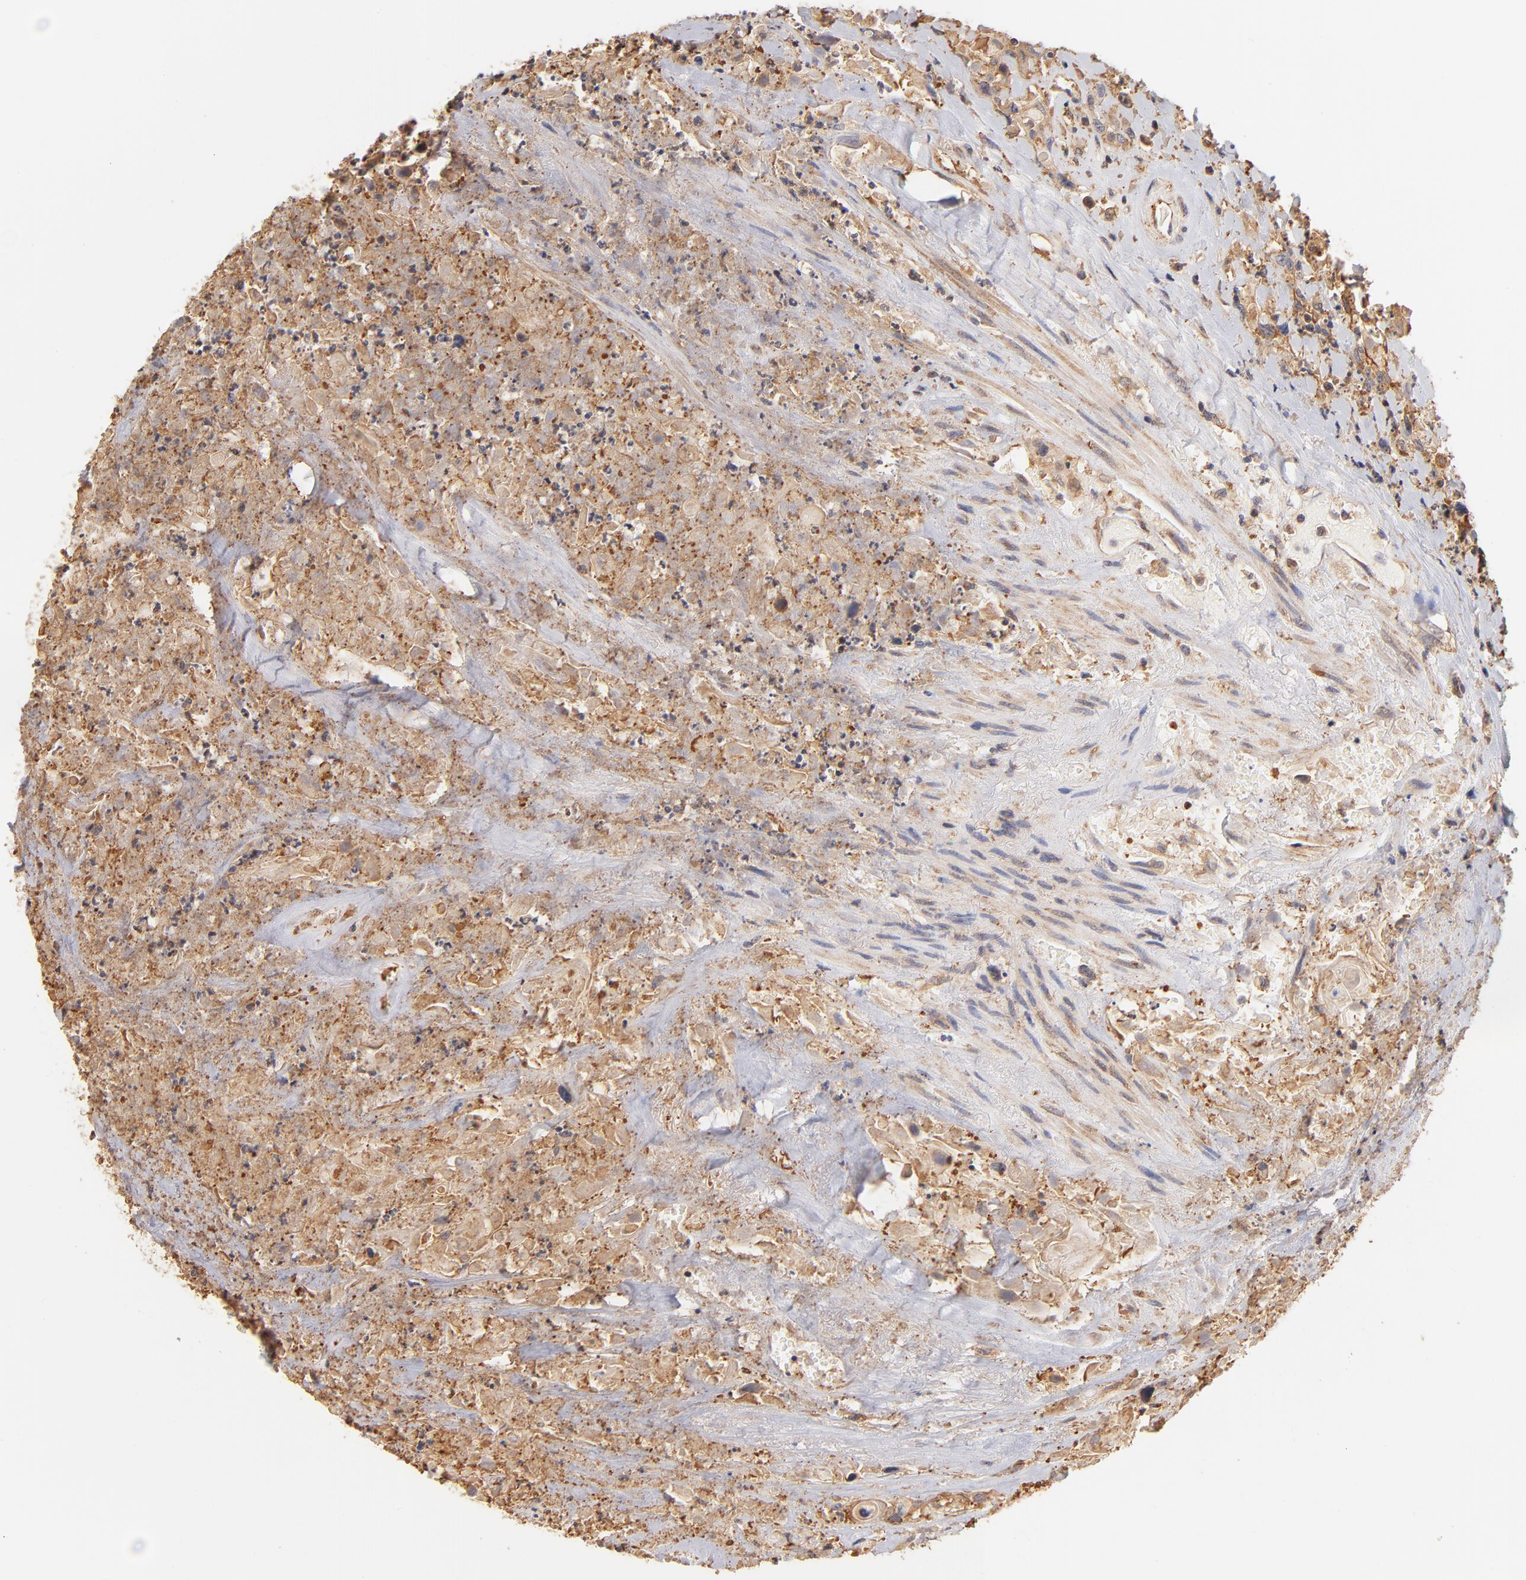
{"staining": {"intensity": "moderate", "quantity": ">75%", "location": "cytoplasmic/membranous"}, "tissue": "urothelial cancer", "cell_type": "Tumor cells", "image_type": "cancer", "snomed": [{"axis": "morphology", "description": "Urothelial carcinoma, High grade"}, {"axis": "topography", "description": "Urinary bladder"}], "caption": "The histopathology image shows immunohistochemical staining of high-grade urothelial carcinoma. There is moderate cytoplasmic/membranous expression is seen in approximately >75% of tumor cells.", "gene": "FCMR", "patient": {"sex": "female", "age": 84}}